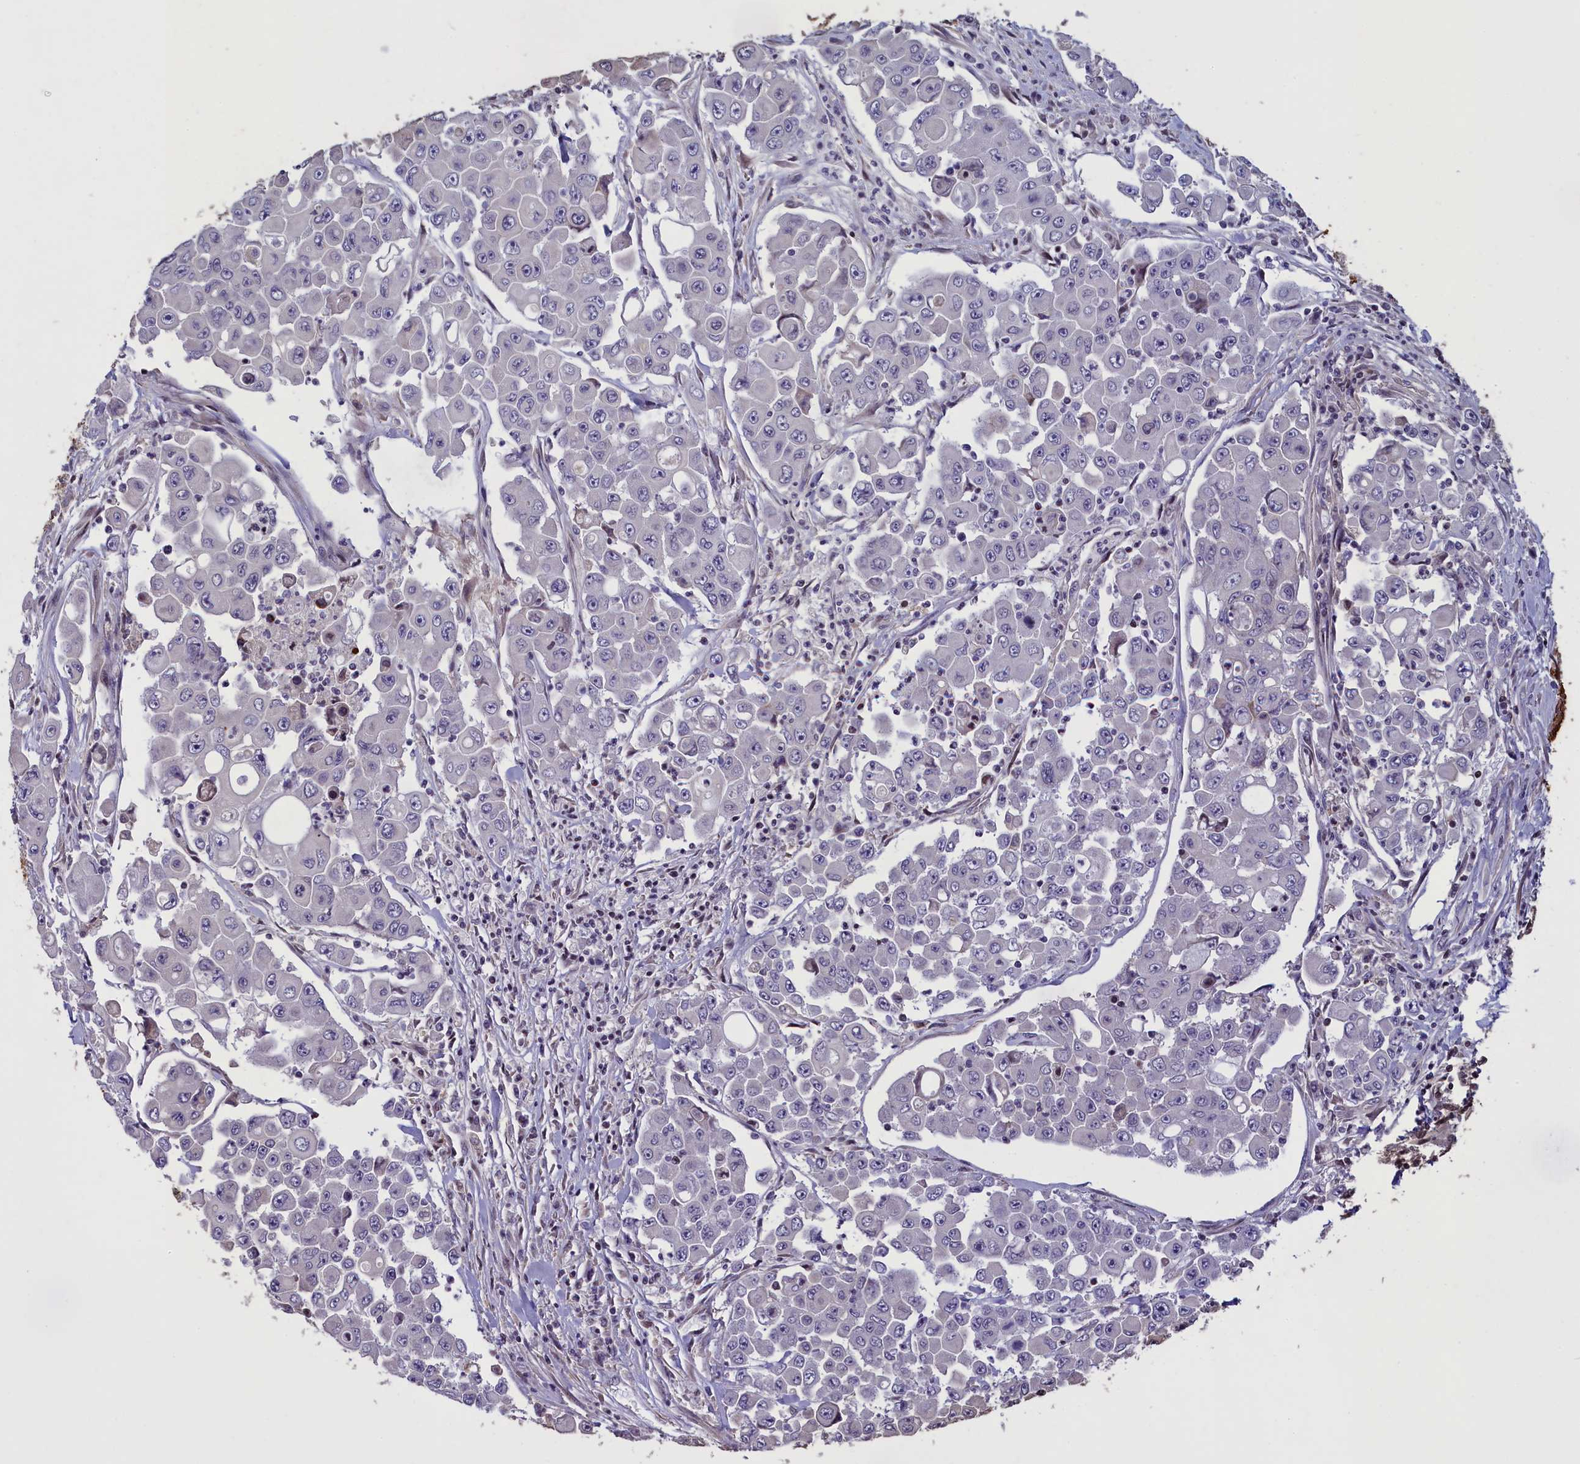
{"staining": {"intensity": "negative", "quantity": "none", "location": "none"}, "tissue": "colorectal cancer", "cell_type": "Tumor cells", "image_type": "cancer", "snomed": [{"axis": "morphology", "description": "Adenocarcinoma, NOS"}, {"axis": "topography", "description": "Colon"}], "caption": "Immunohistochemistry histopathology image of neoplastic tissue: human adenocarcinoma (colorectal) stained with DAB shows no significant protein expression in tumor cells. The staining was performed using DAB to visualize the protein expression in brown, while the nuclei were stained in blue with hematoxylin (Magnification: 20x).", "gene": "MAN2C1", "patient": {"sex": "male", "age": 51}}